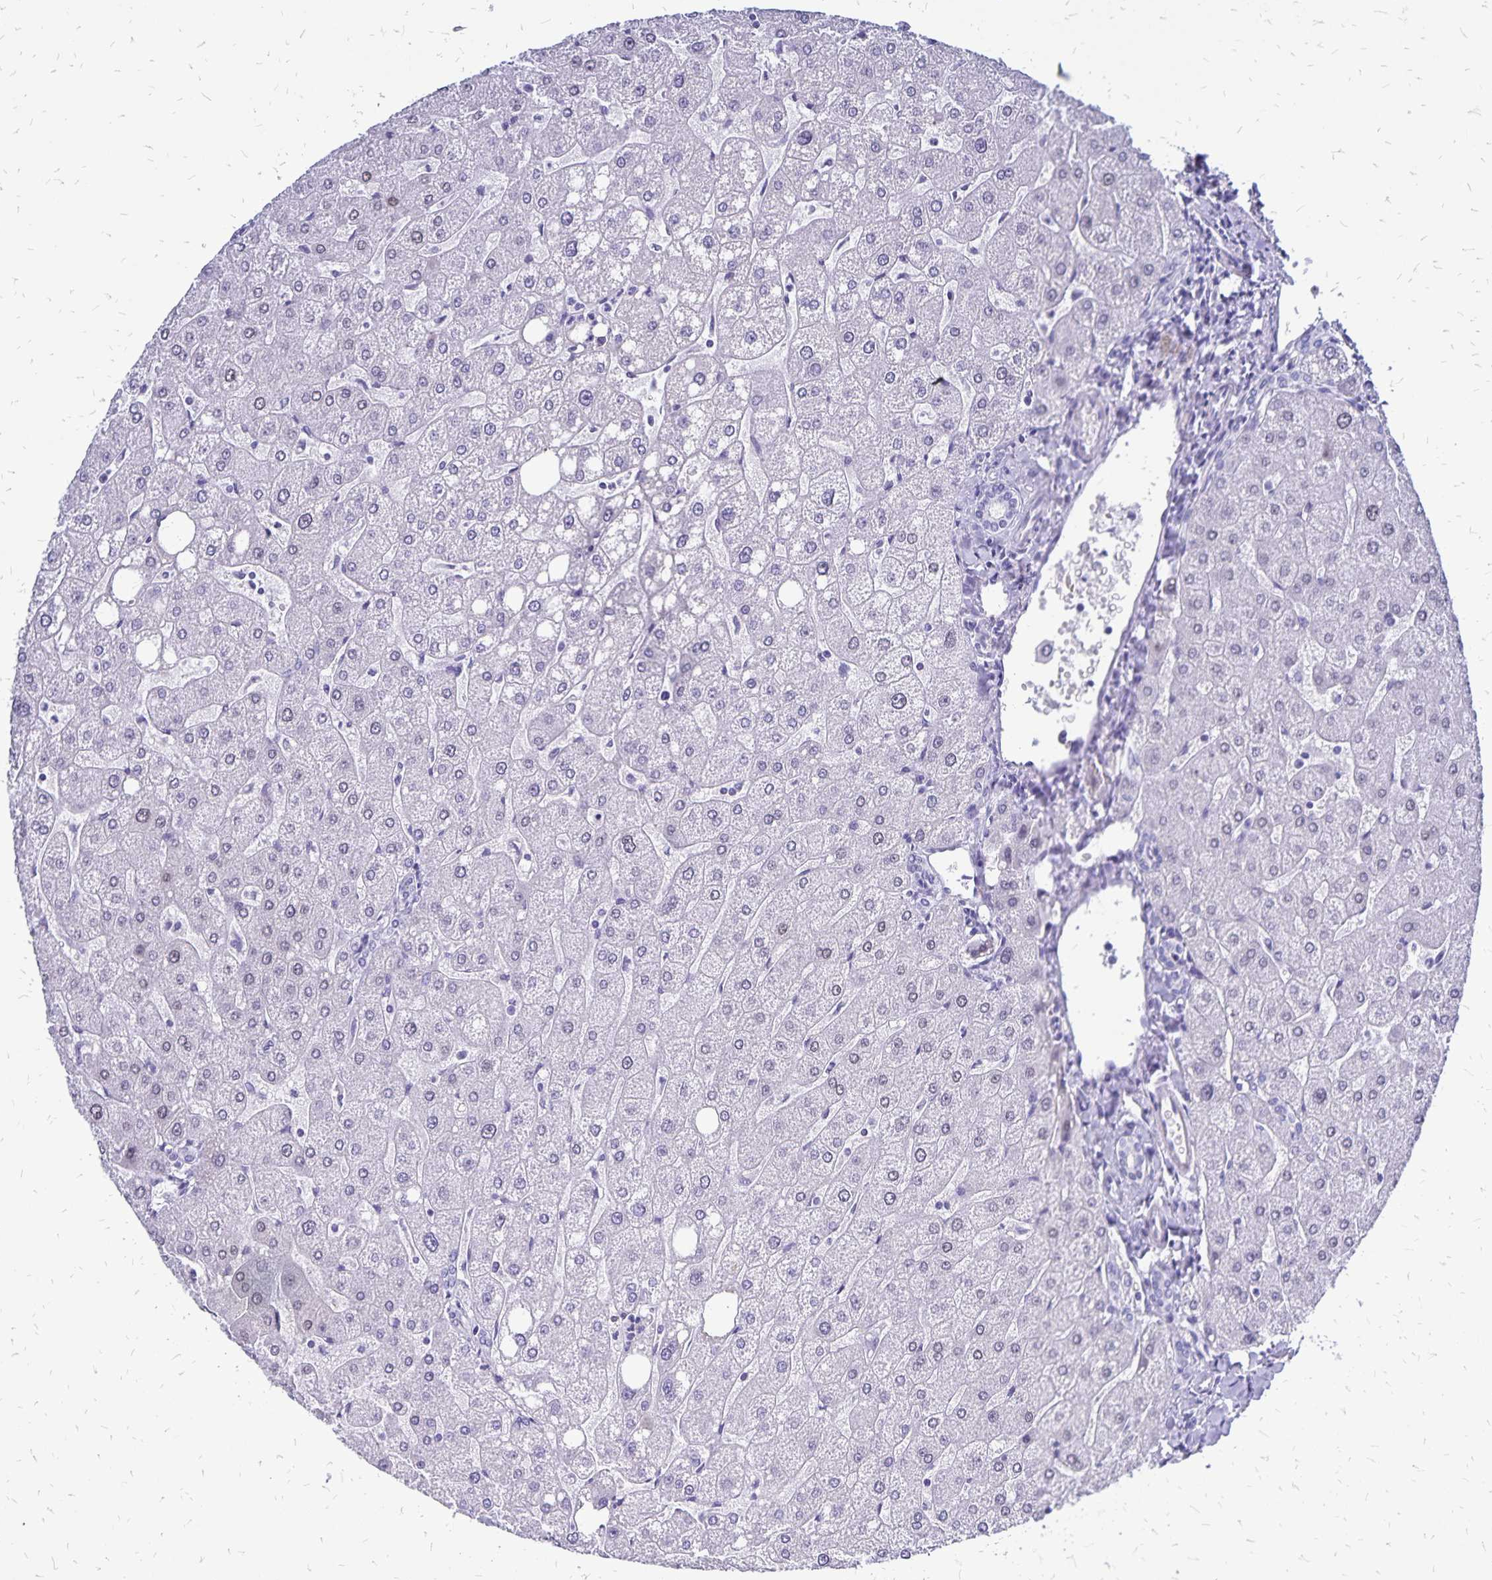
{"staining": {"intensity": "negative", "quantity": "none", "location": "none"}, "tissue": "liver", "cell_type": "Cholangiocytes", "image_type": "normal", "snomed": [{"axis": "morphology", "description": "Normal tissue, NOS"}, {"axis": "topography", "description": "Liver"}], "caption": "A micrograph of liver stained for a protein exhibits no brown staining in cholangiocytes.", "gene": "HMGB3", "patient": {"sex": "male", "age": 67}}